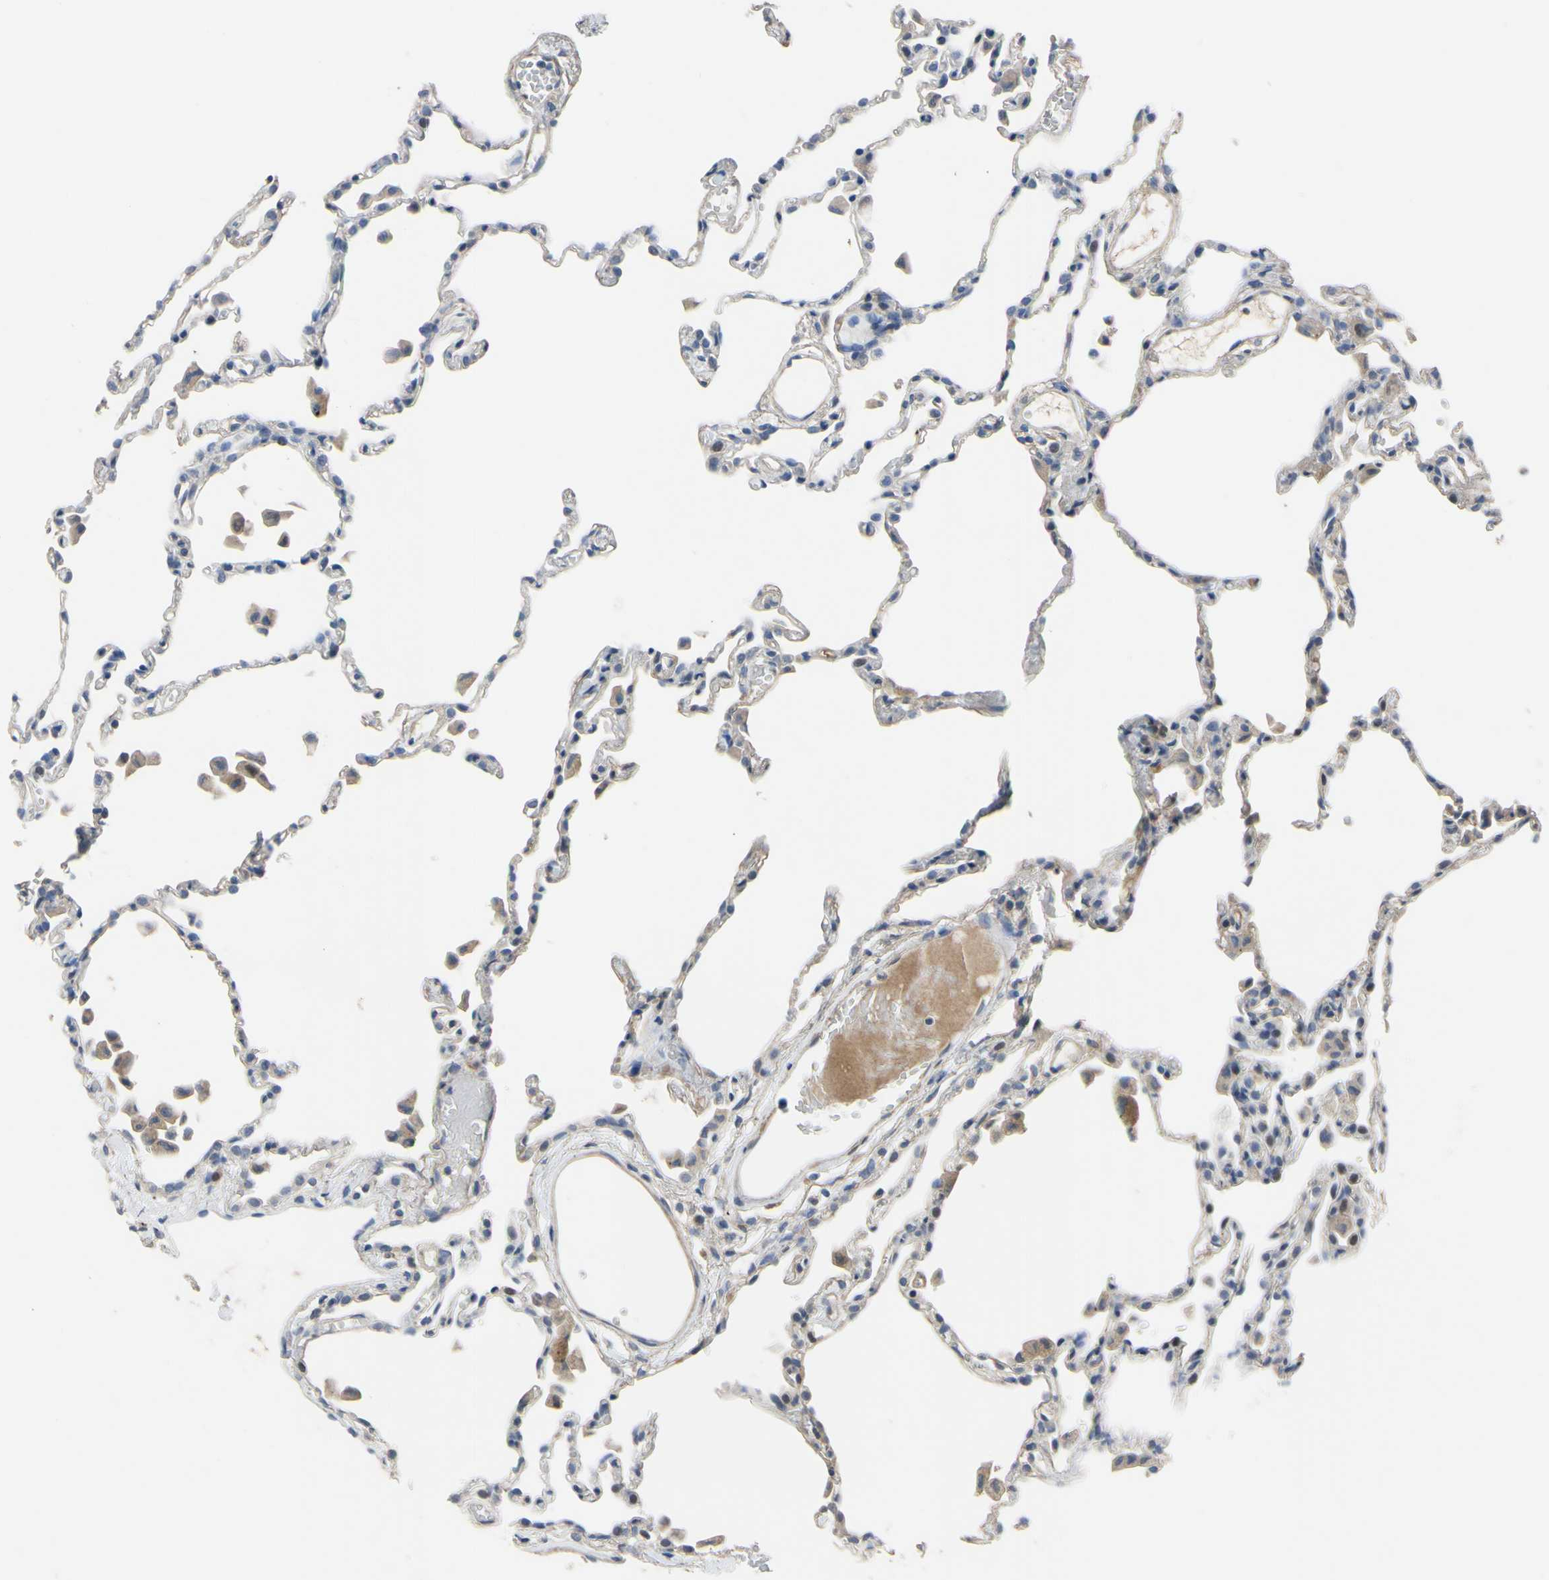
{"staining": {"intensity": "negative", "quantity": "none", "location": "none"}, "tissue": "lung", "cell_type": "Alveolar cells", "image_type": "normal", "snomed": [{"axis": "morphology", "description": "Normal tissue, NOS"}, {"axis": "topography", "description": "Lung"}], "caption": "Protein analysis of unremarkable lung reveals no significant staining in alveolar cells.", "gene": "LHX9", "patient": {"sex": "female", "age": 49}}